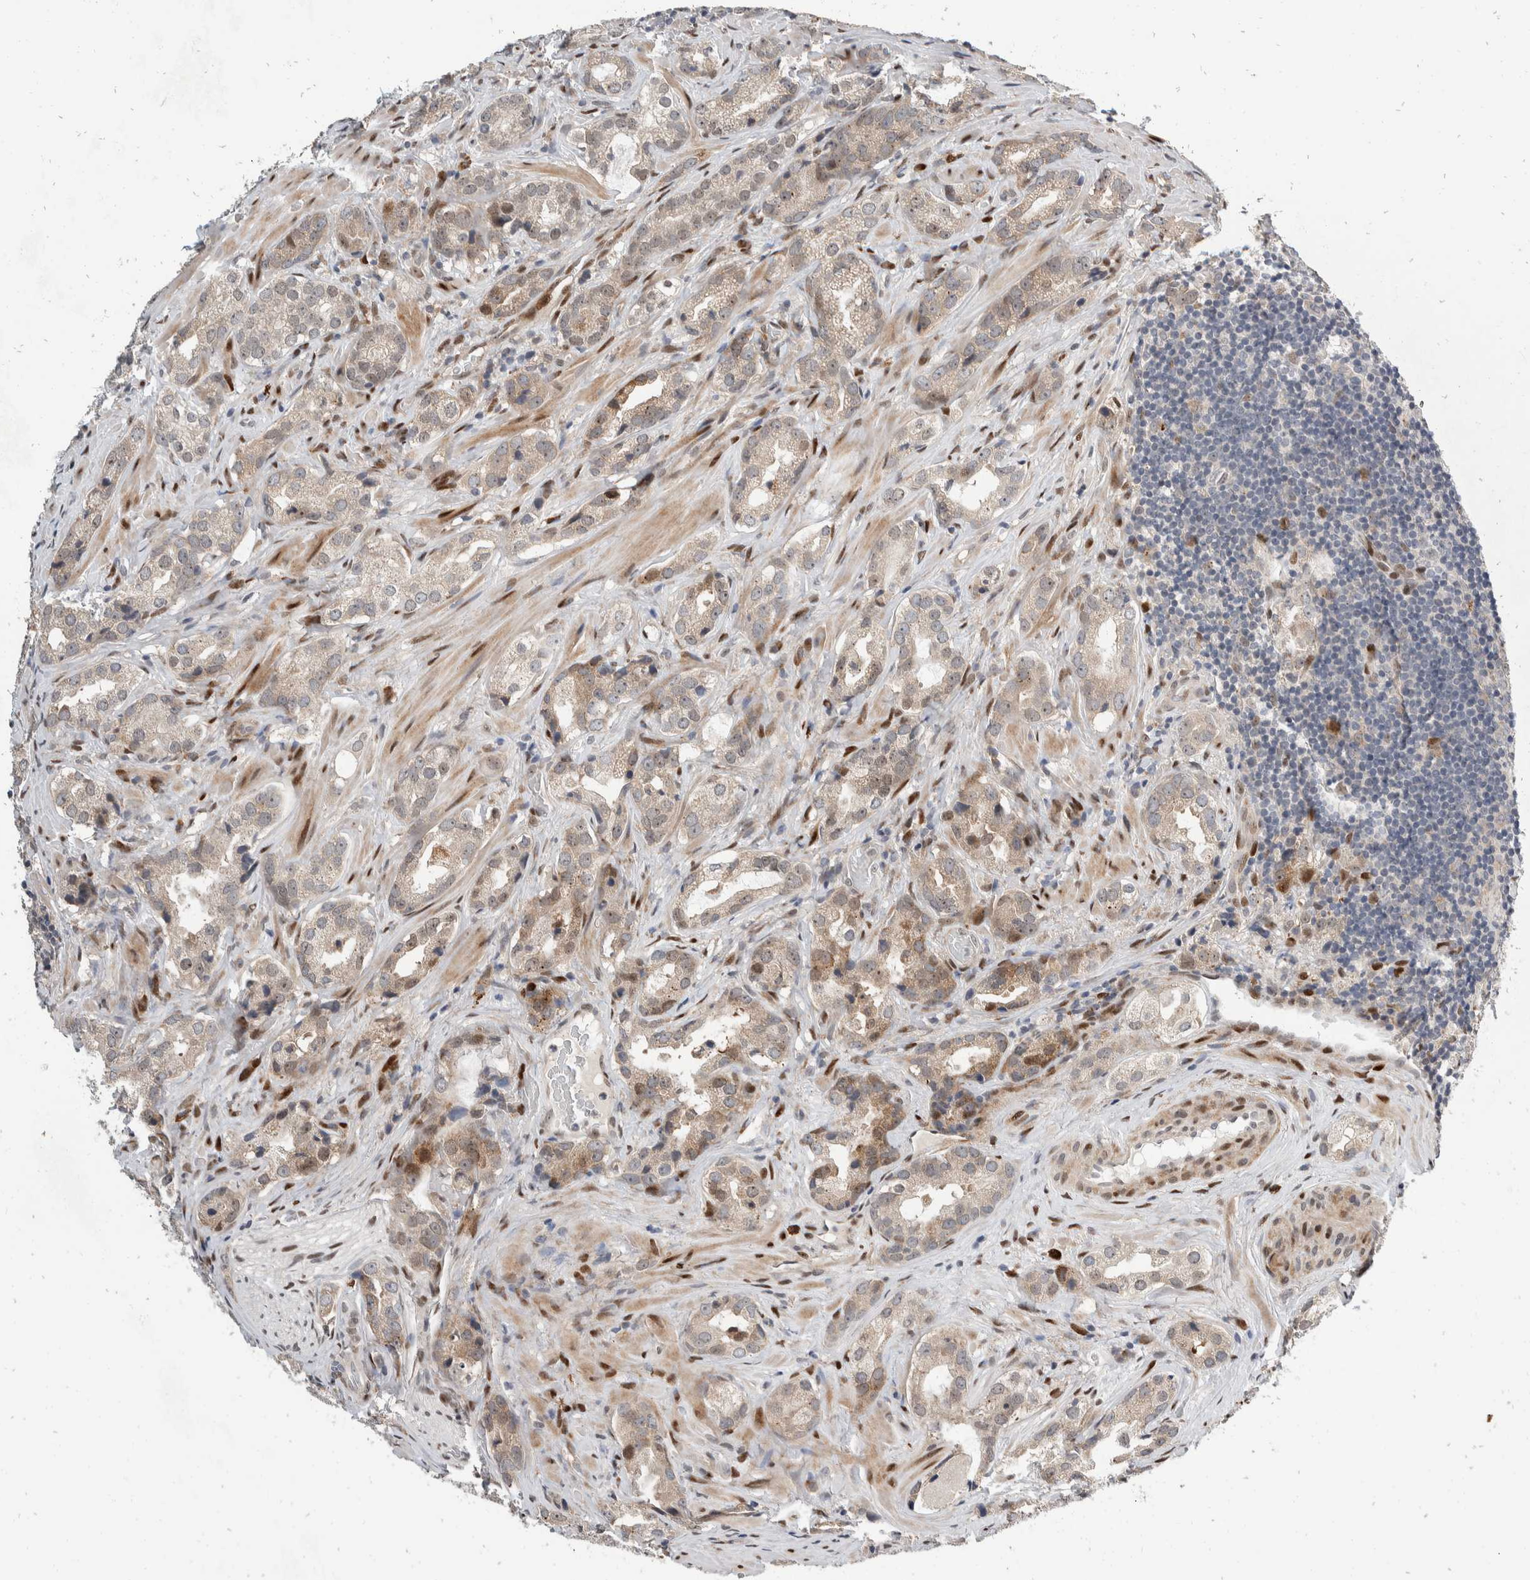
{"staining": {"intensity": "weak", "quantity": "<25%", "location": "cytoplasmic/membranous"}, "tissue": "prostate cancer", "cell_type": "Tumor cells", "image_type": "cancer", "snomed": [{"axis": "morphology", "description": "Adenocarcinoma, High grade"}, {"axis": "topography", "description": "Prostate"}], "caption": "Tumor cells show no significant staining in prostate adenocarcinoma (high-grade).", "gene": "ZNF703", "patient": {"sex": "male", "age": 63}}